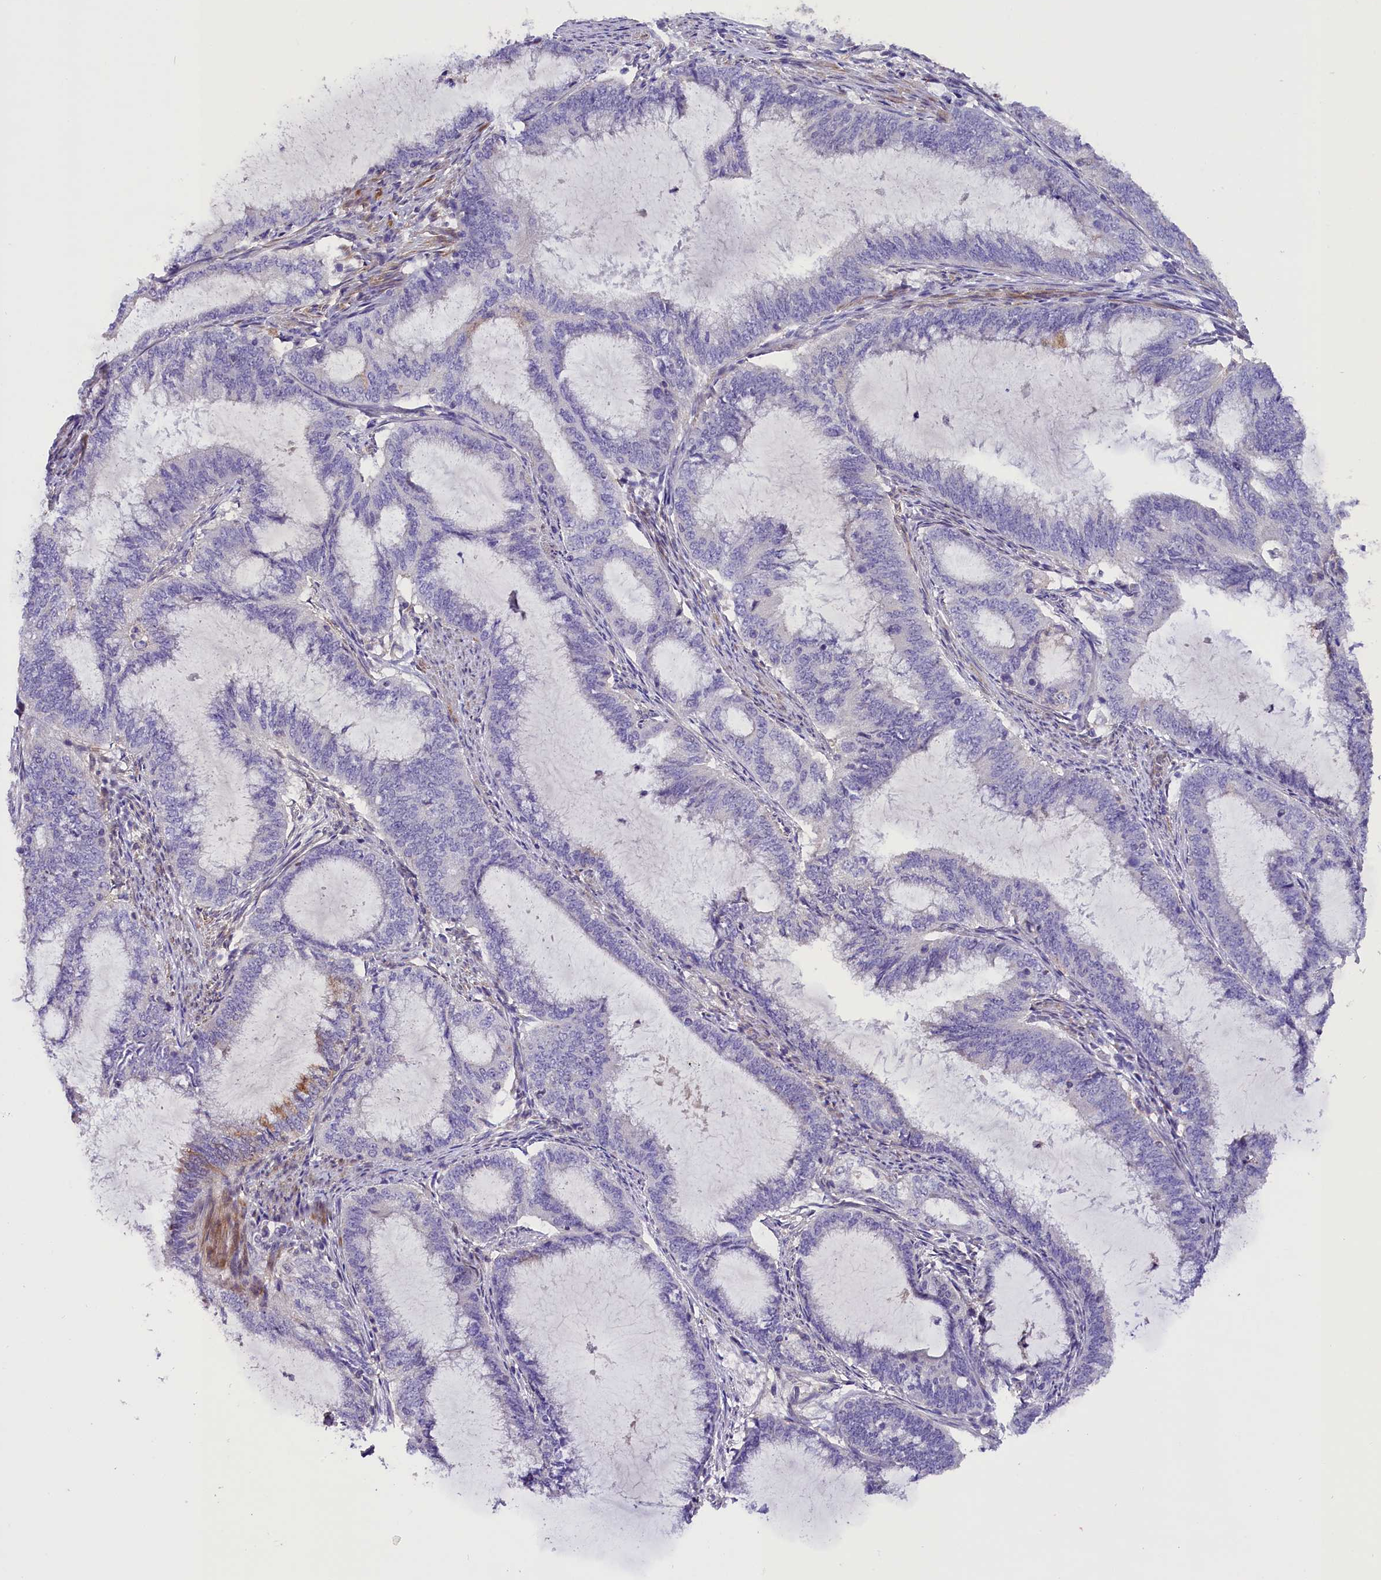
{"staining": {"intensity": "negative", "quantity": "none", "location": "none"}, "tissue": "endometrial cancer", "cell_type": "Tumor cells", "image_type": "cancer", "snomed": [{"axis": "morphology", "description": "Adenocarcinoma, NOS"}, {"axis": "topography", "description": "Endometrium"}], "caption": "A high-resolution photomicrograph shows immunohistochemistry staining of endometrial adenocarcinoma, which shows no significant staining in tumor cells. Brightfield microscopy of immunohistochemistry stained with DAB (3,3'-diaminobenzidine) (brown) and hematoxylin (blue), captured at high magnification.", "gene": "MEX3B", "patient": {"sex": "female", "age": 51}}